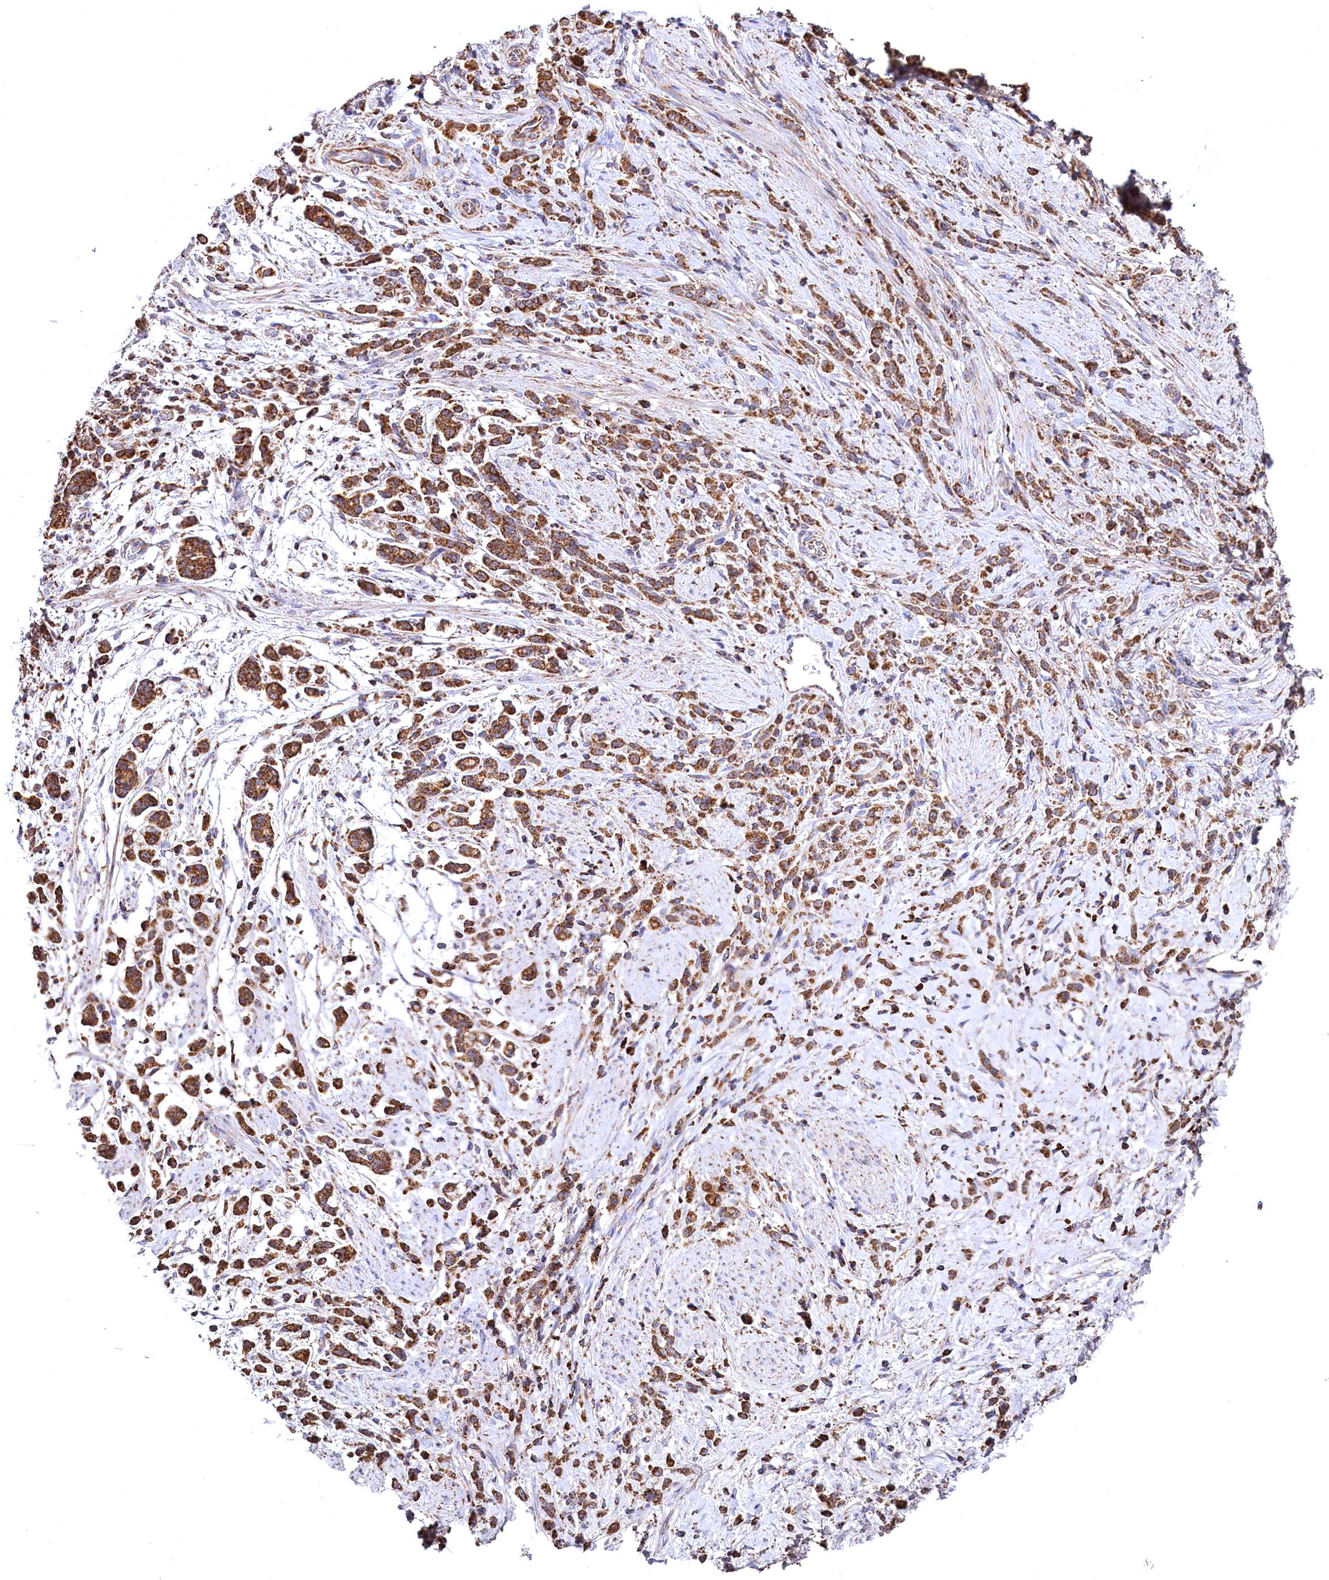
{"staining": {"intensity": "strong", "quantity": ">75%", "location": "cytoplasmic/membranous"}, "tissue": "stomach cancer", "cell_type": "Tumor cells", "image_type": "cancer", "snomed": [{"axis": "morphology", "description": "Adenocarcinoma, NOS"}, {"axis": "topography", "description": "Stomach"}], "caption": "A high-resolution image shows IHC staining of stomach adenocarcinoma, which displays strong cytoplasmic/membranous staining in about >75% of tumor cells.", "gene": "NUDT15", "patient": {"sex": "female", "age": 60}}